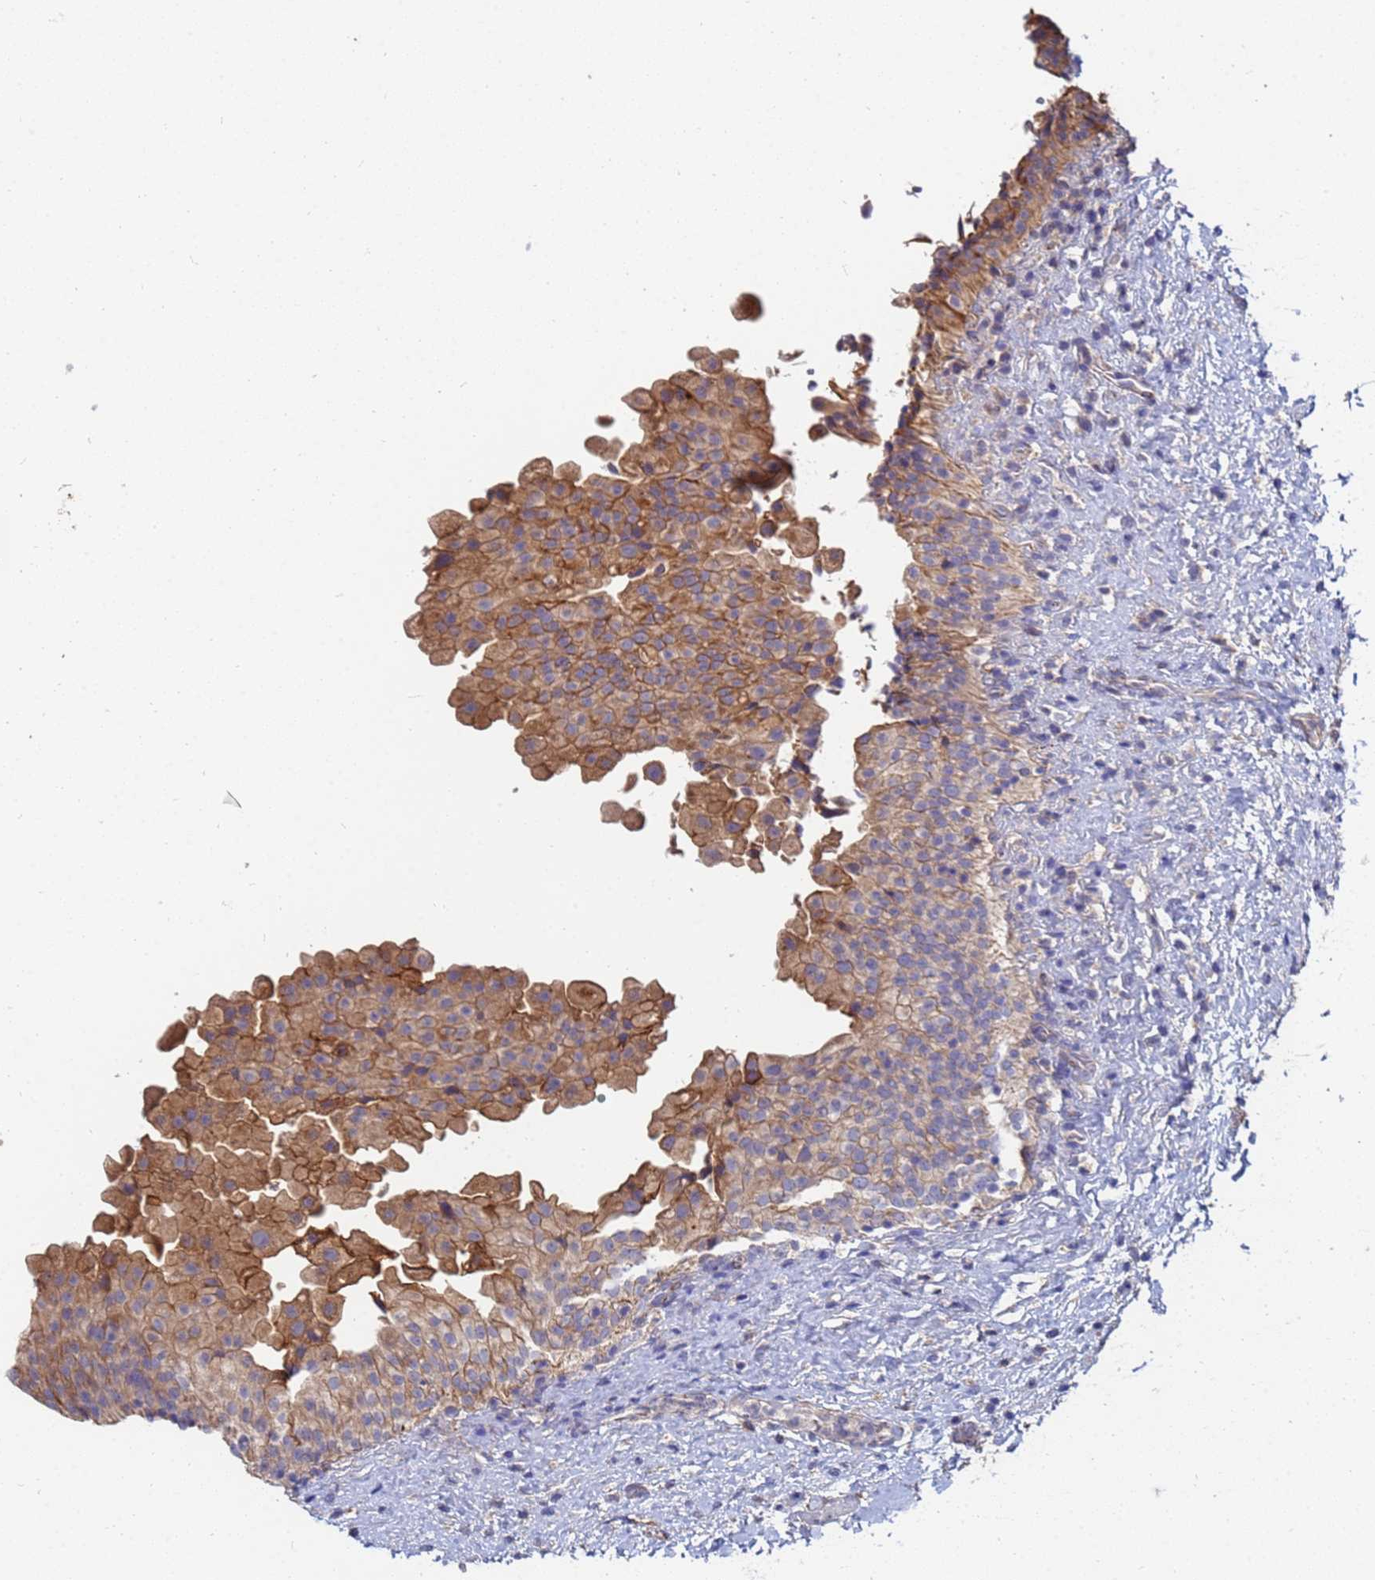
{"staining": {"intensity": "moderate", "quantity": "25%-75%", "location": "cytoplasmic/membranous"}, "tissue": "urinary bladder", "cell_type": "Urothelial cells", "image_type": "normal", "snomed": [{"axis": "morphology", "description": "Normal tissue, NOS"}, {"axis": "topography", "description": "Urinary bladder"}], "caption": "Moderate cytoplasmic/membranous staining is appreciated in about 25%-75% of urothelial cells in benign urinary bladder. Using DAB (brown) and hematoxylin (blue) stains, captured at high magnification using brightfield microscopy.", "gene": "C5orf34", "patient": {"sex": "female", "age": 27}}